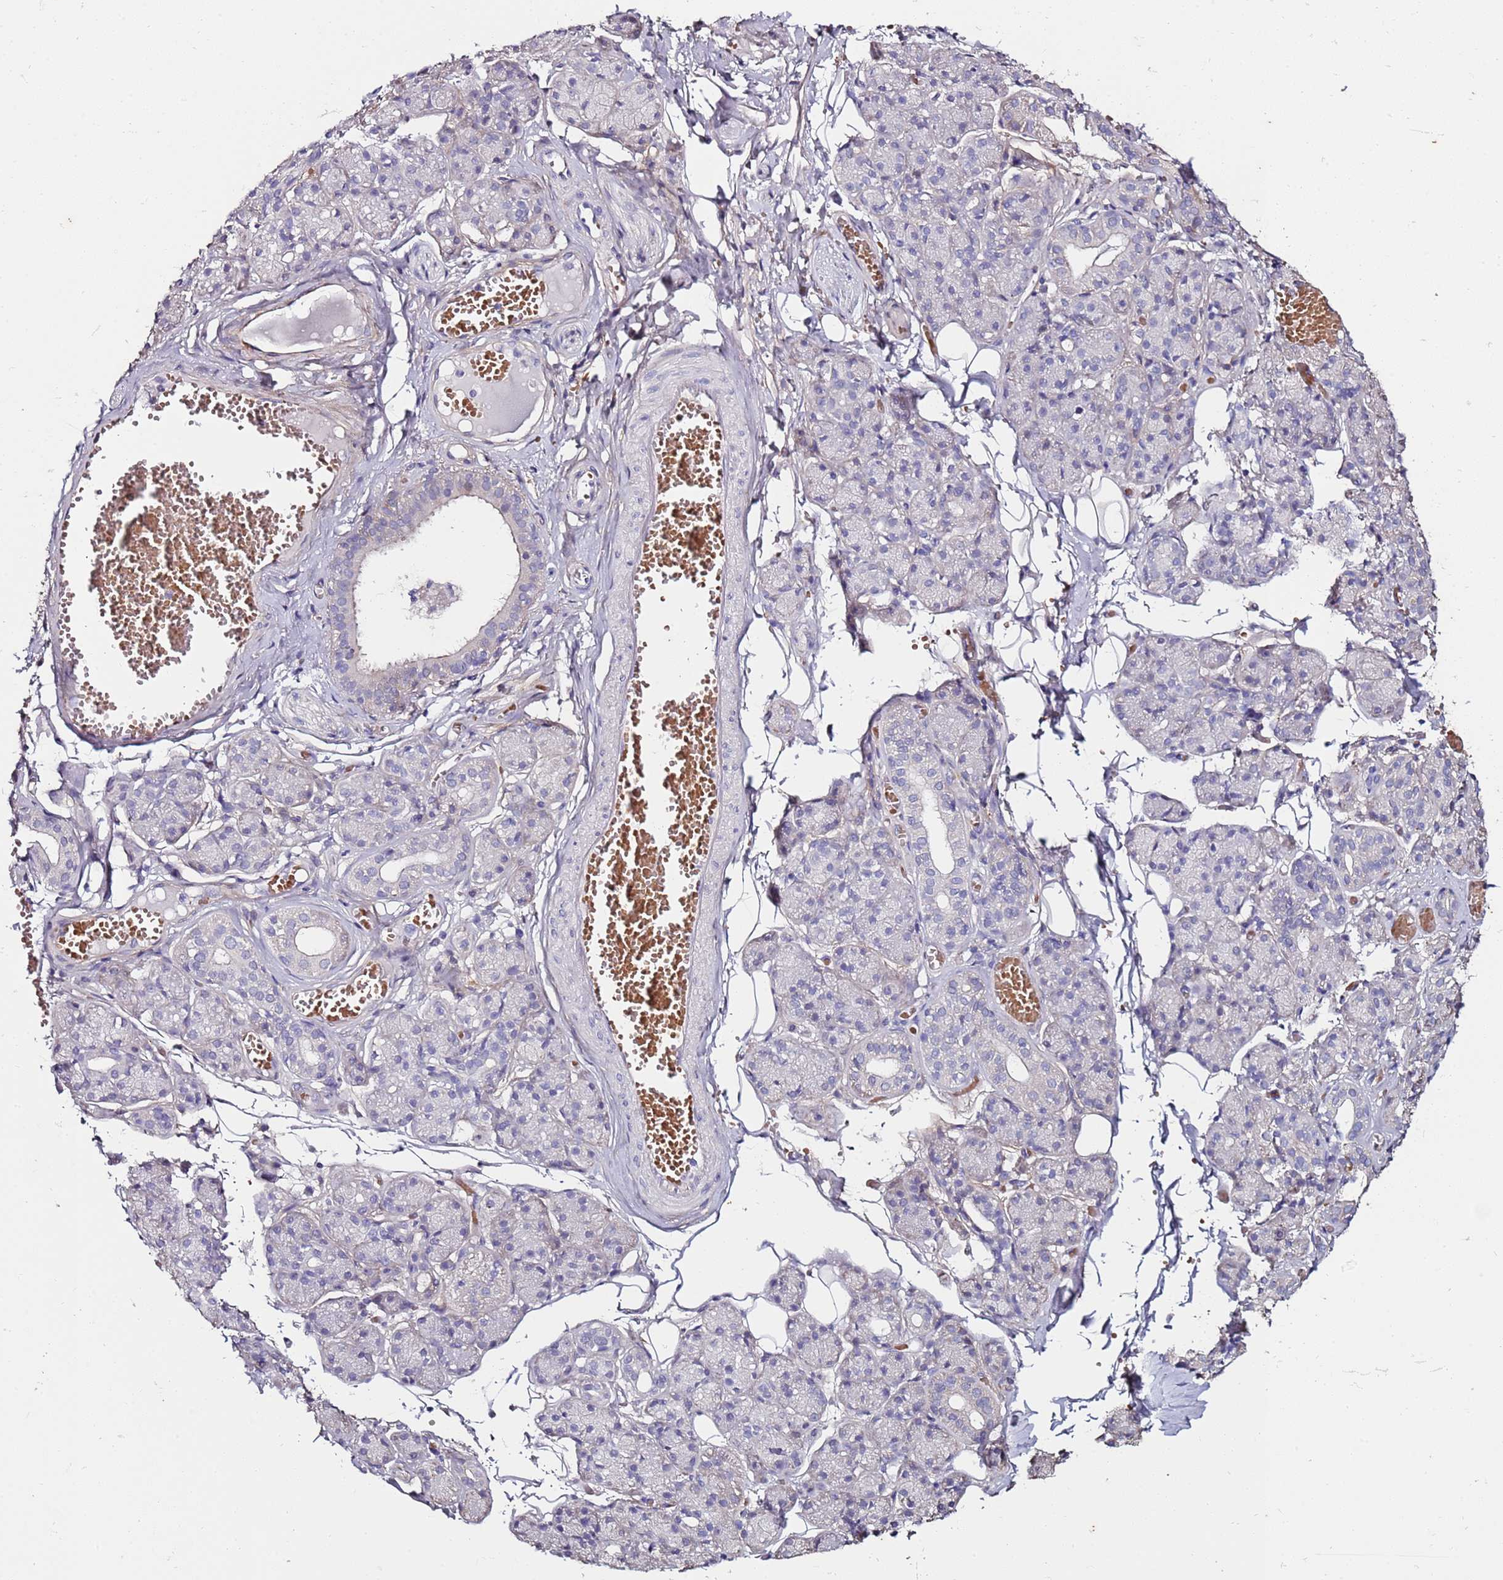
{"staining": {"intensity": "negative", "quantity": "none", "location": "none"}, "tissue": "salivary gland", "cell_type": "Glandular cells", "image_type": "normal", "snomed": [{"axis": "morphology", "description": "Normal tissue, NOS"}, {"axis": "topography", "description": "Salivary gland"}], "caption": "Immunohistochemistry micrograph of benign salivary gland: human salivary gland stained with DAB reveals no significant protein staining in glandular cells.", "gene": "C3orf80", "patient": {"sex": "male", "age": 63}}